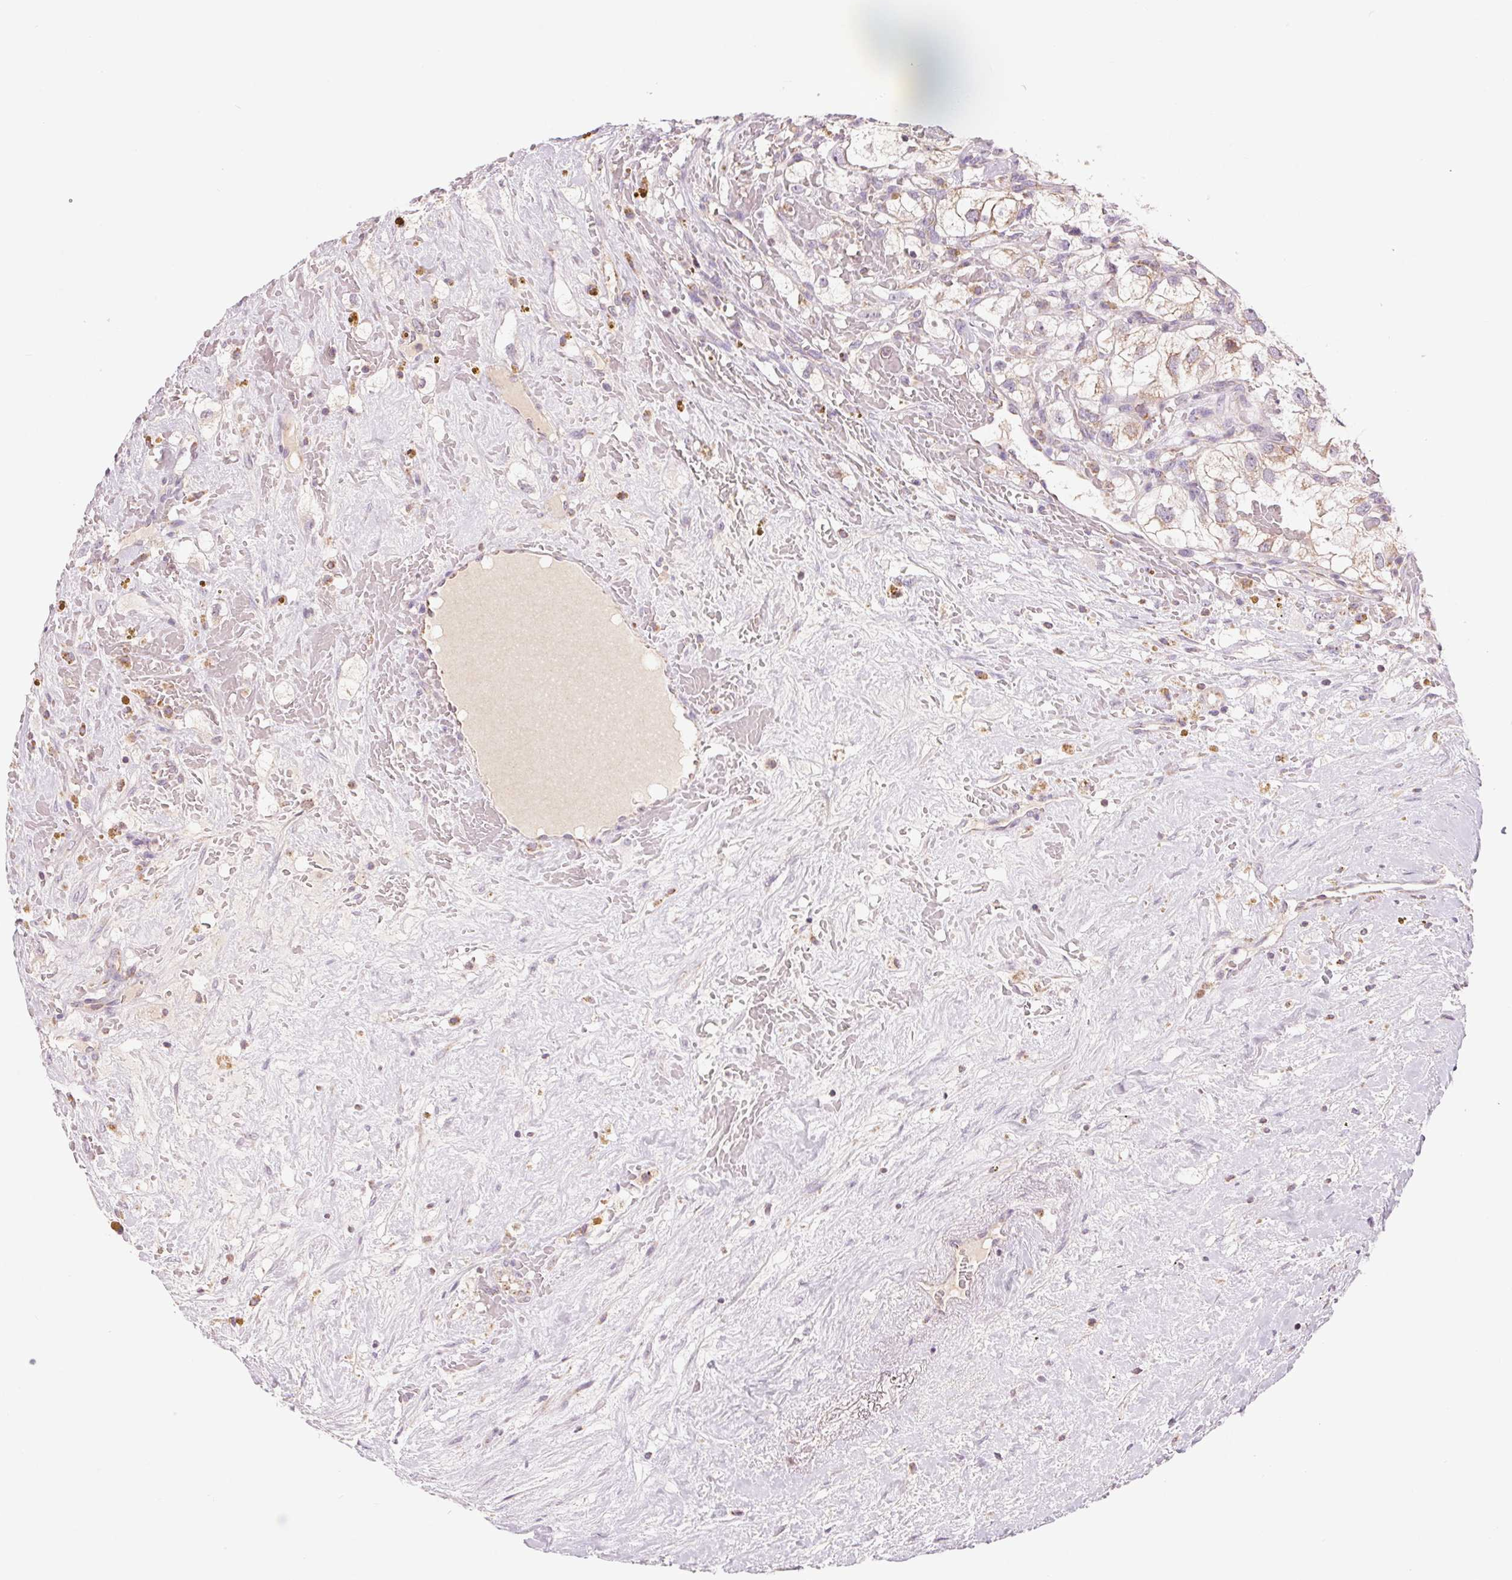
{"staining": {"intensity": "weak", "quantity": "25%-75%", "location": "cytoplasmic/membranous"}, "tissue": "renal cancer", "cell_type": "Tumor cells", "image_type": "cancer", "snomed": [{"axis": "morphology", "description": "Adenocarcinoma, NOS"}, {"axis": "topography", "description": "Kidney"}], "caption": "Protein staining demonstrates weak cytoplasmic/membranous staining in approximately 25%-75% of tumor cells in renal adenocarcinoma.", "gene": "COX6A1", "patient": {"sex": "male", "age": 59}}